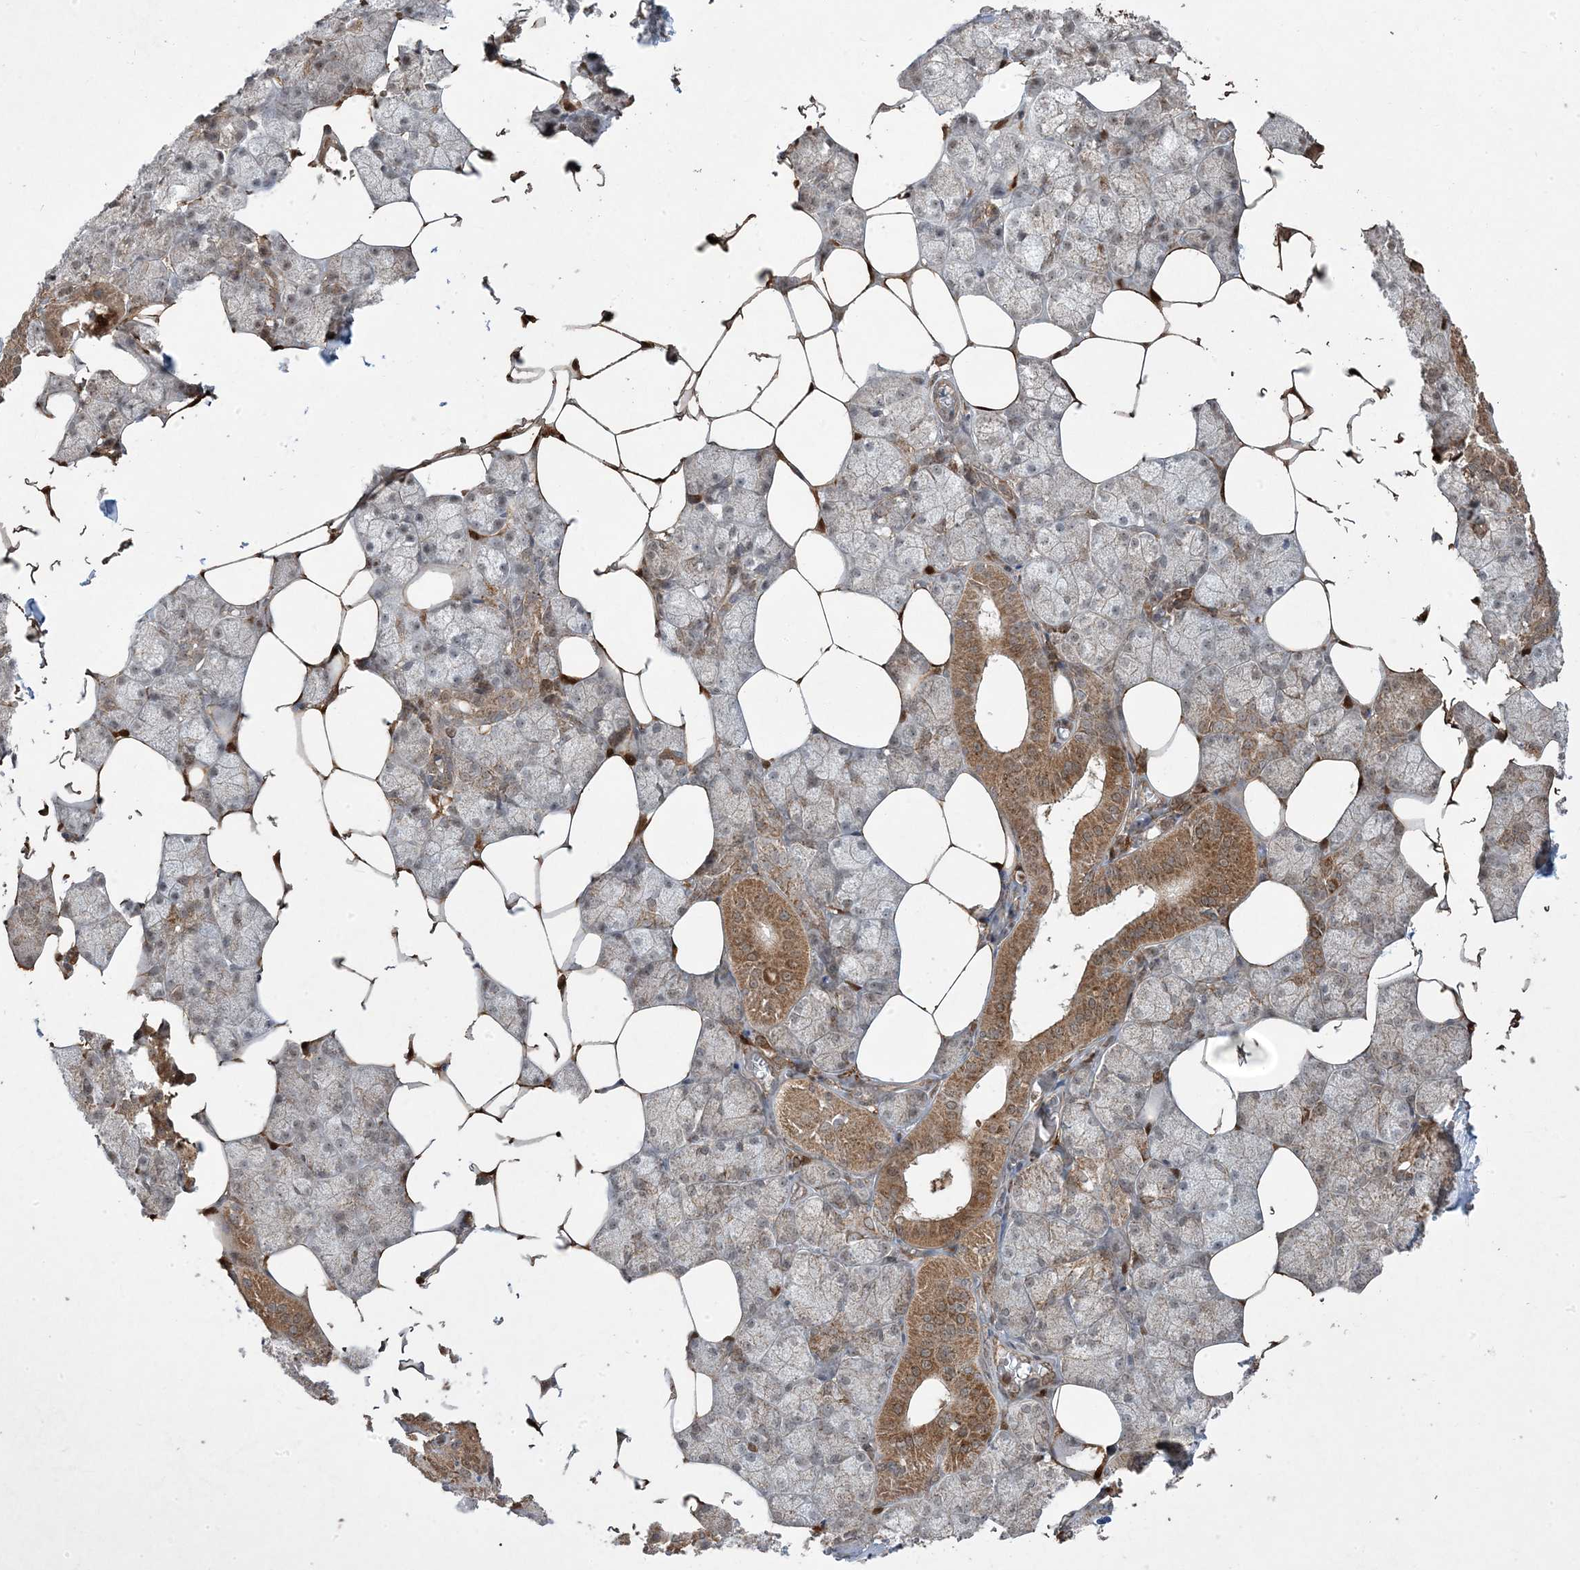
{"staining": {"intensity": "moderate", "quantity": "25%-75%", "location": "cytoplasmic/membranous"}, "tissue": "salivary gland", "cell_type": "Glandular cells", "image_type": "normal", "snomed": [{"axis": "morphology", "description": "Normal tissue, NOS"}, {"axis": "topography", "description": "Salivary gland"}], "caption": "An IHC photomicrograph of benign tissue is shown. Protein staining in brown labels moderate cytoplasmic/membranous positivity in salivary gland within glandular cells.", "gene": "PLEKHM2", "patient": {"sex": "male", "age": 62}}